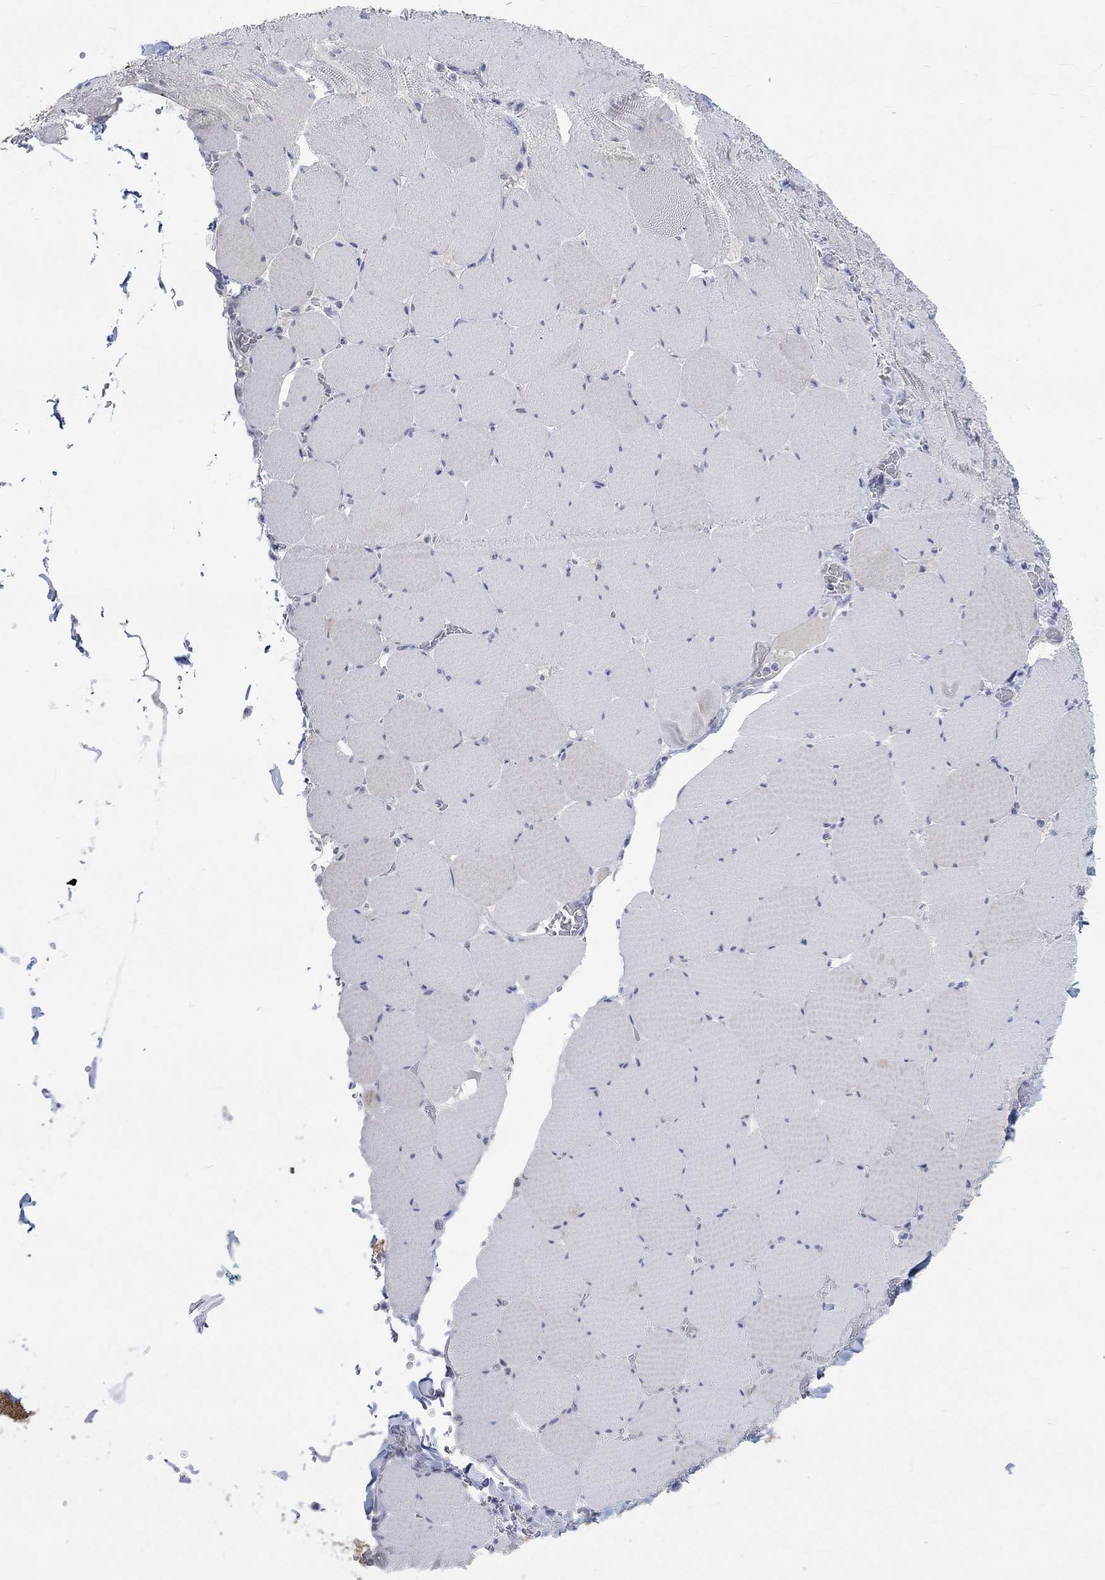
{"staining": {"intensity": "negative", "quantity": "none", "location": "none"}, "tissue": "skeletal muscle", "cell_type": "Myocytes", "image_type": "normal", "snomed": [{"axis": "morphology", "description": "Normal tissue, NOS"}, {"axis": "morphology", "description": "Malignant melanoma, Metastatic site"}, {"axis": "topography", "description": "Skeletal muscle"}], "caption": "Micrograph shows no protein expression in myocytes of benign skeletal muscle.", "gene": "NAV3", "patient": {"sex": "male", "age": 50}}